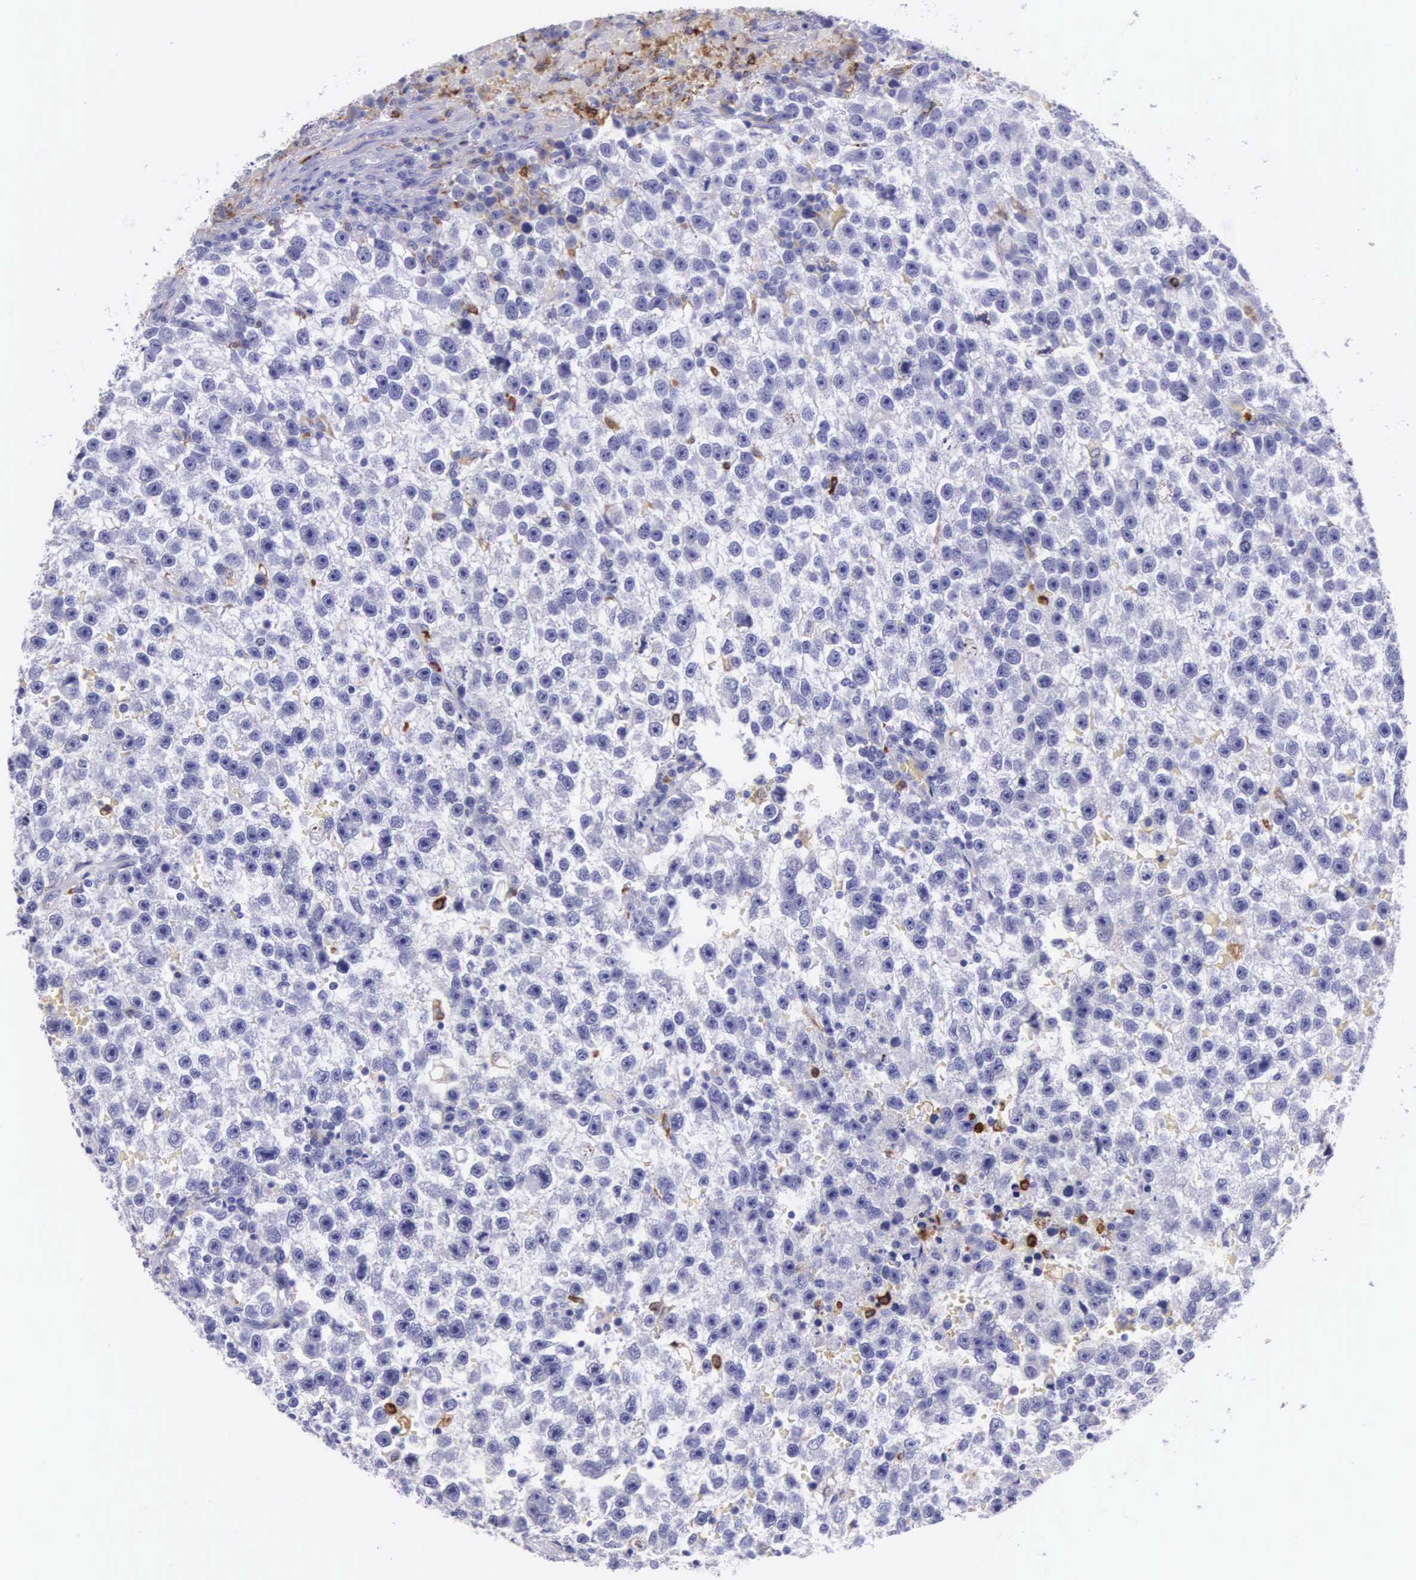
{"staining": {"intensity": "negative", "quantity": "none", "location": "none"}, "tissue": "testis cancer", "cell_type": "Tumor cells", "image_type": "cancer", "snomed": [{"axis": "morphology", "description": "Seminoma, NOS"}, {"axis": "topography", "description": "Testis"}], "caption": "Testis seminoma was stained to show a protein in brown. There is no significant staining in tumor cells.", "gene": "FCN1", "patient": {"sex": "male", "age": 33}}